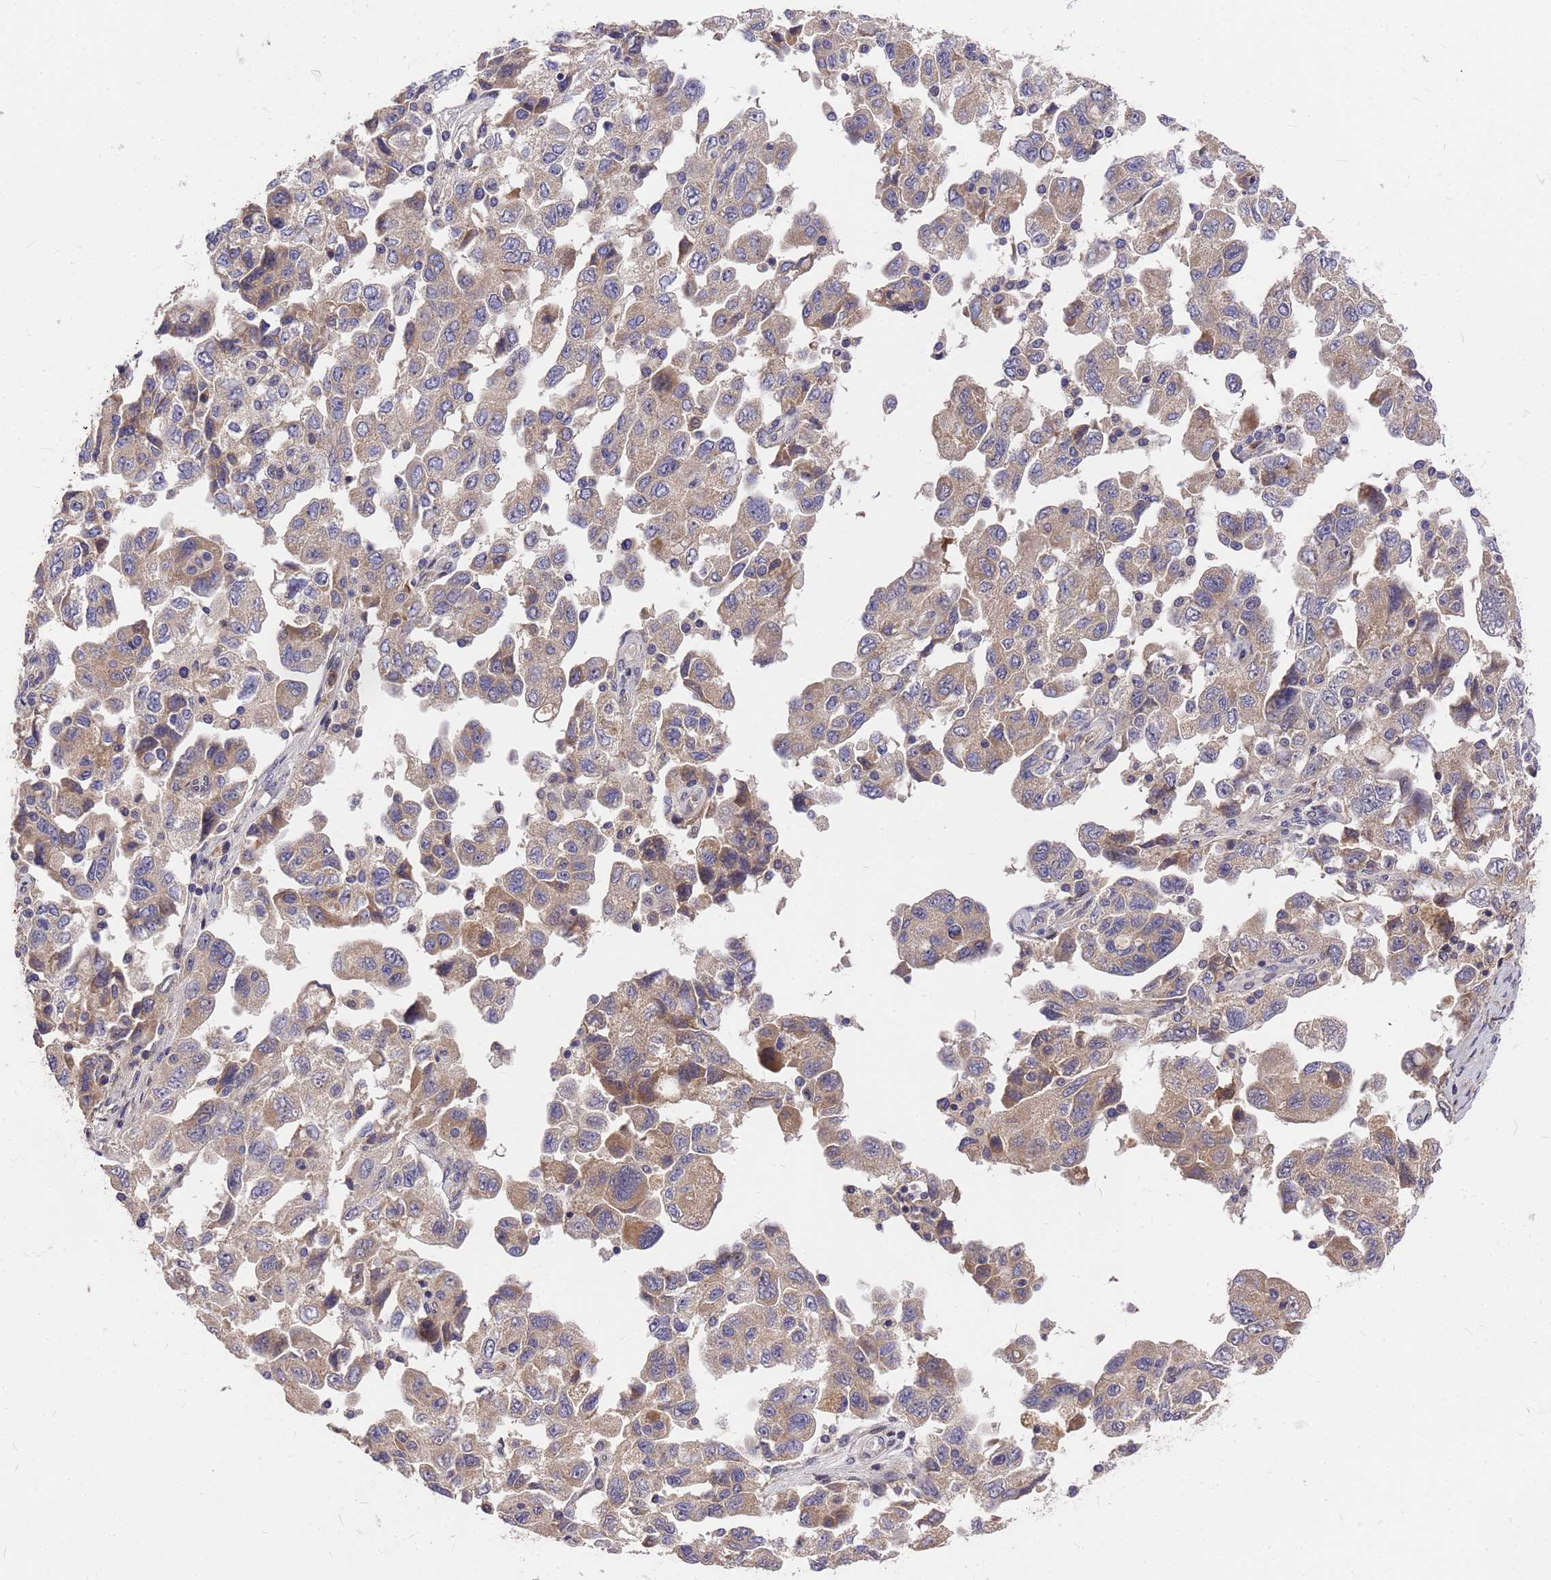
{"staining": {"intensity": "weak", "quantity": ">75%", "location": "cytoplasmic/membranous"}, "tissue": "ovarian cancer", "cell_type": "Tumor cells", "image_type": "cancer", "snomed": [{"axis": "morphology", "description": "Carcinoma, NOS"}, {"axis": "morphology", "description": "Cystadenocarcinoma, serous, NOS"}, {"axis": "topography", "description": "Ovary"}], "caption": "Immunohistochemistry of human ovarian cancer (carcinoma) displays low levels of weak cytoplasmic/membranous expression in approximately >75% of tumor cells.", "gene": "ZNF717", "patient": {"sex": "female", "age": 69}}